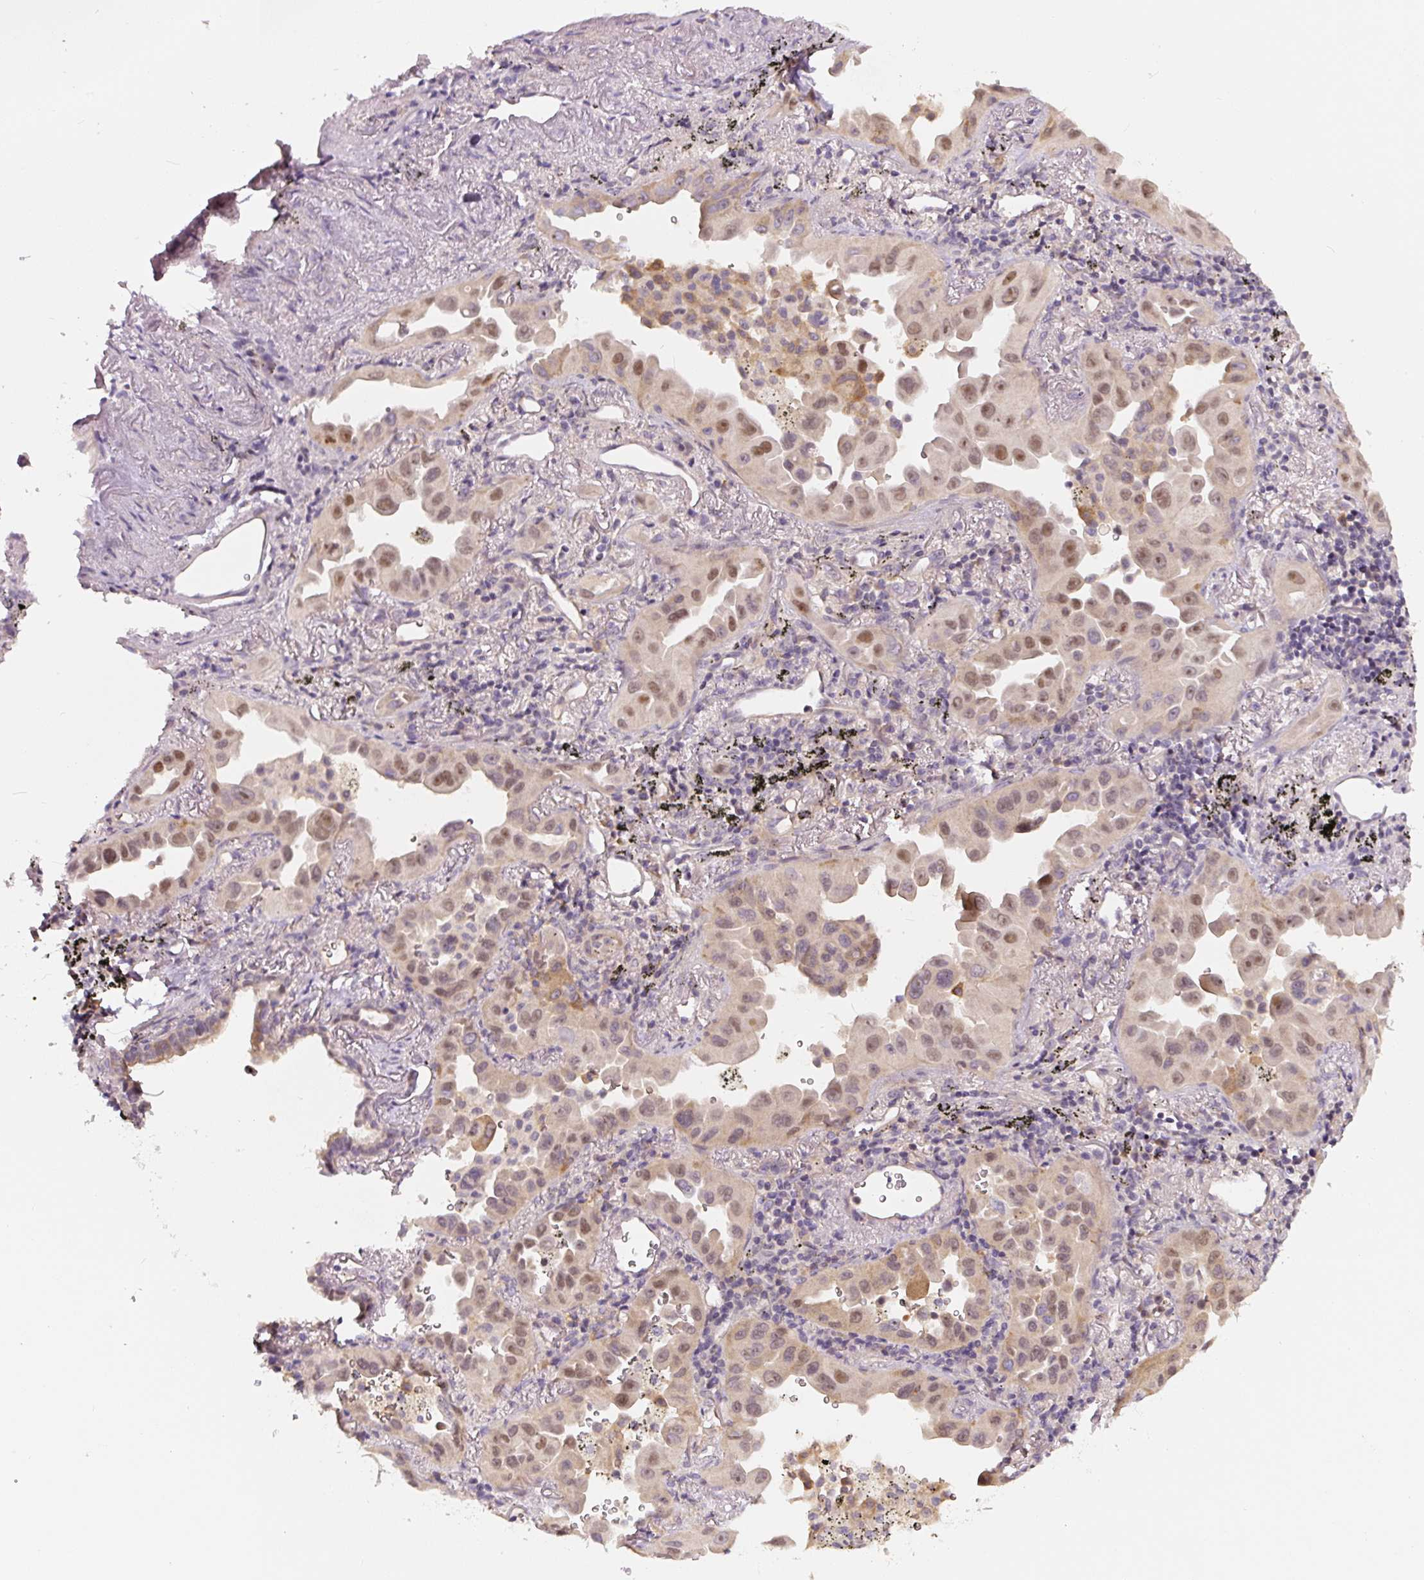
{"staining": {"intensity": "moderate", "quantity": "25%-75%", "location": "nuclear"}, "tissue": "lung cancer", "cell_type": "Tumor cells", "image_type": "cancer", "snomed": [{"axis": "morphology", "description": "Adenocarcinoma, NOS"}, {"axis": "topography", "description": "Lung"}], "caption": "IHC micrograph of lung cancer stained for a protein (brown), which displays medium levels of moderate nuclear expression in about 25%-75% of tumor cells.", "gene": "PWWP3B", "patient": {"sex": "male", "age": 68}}